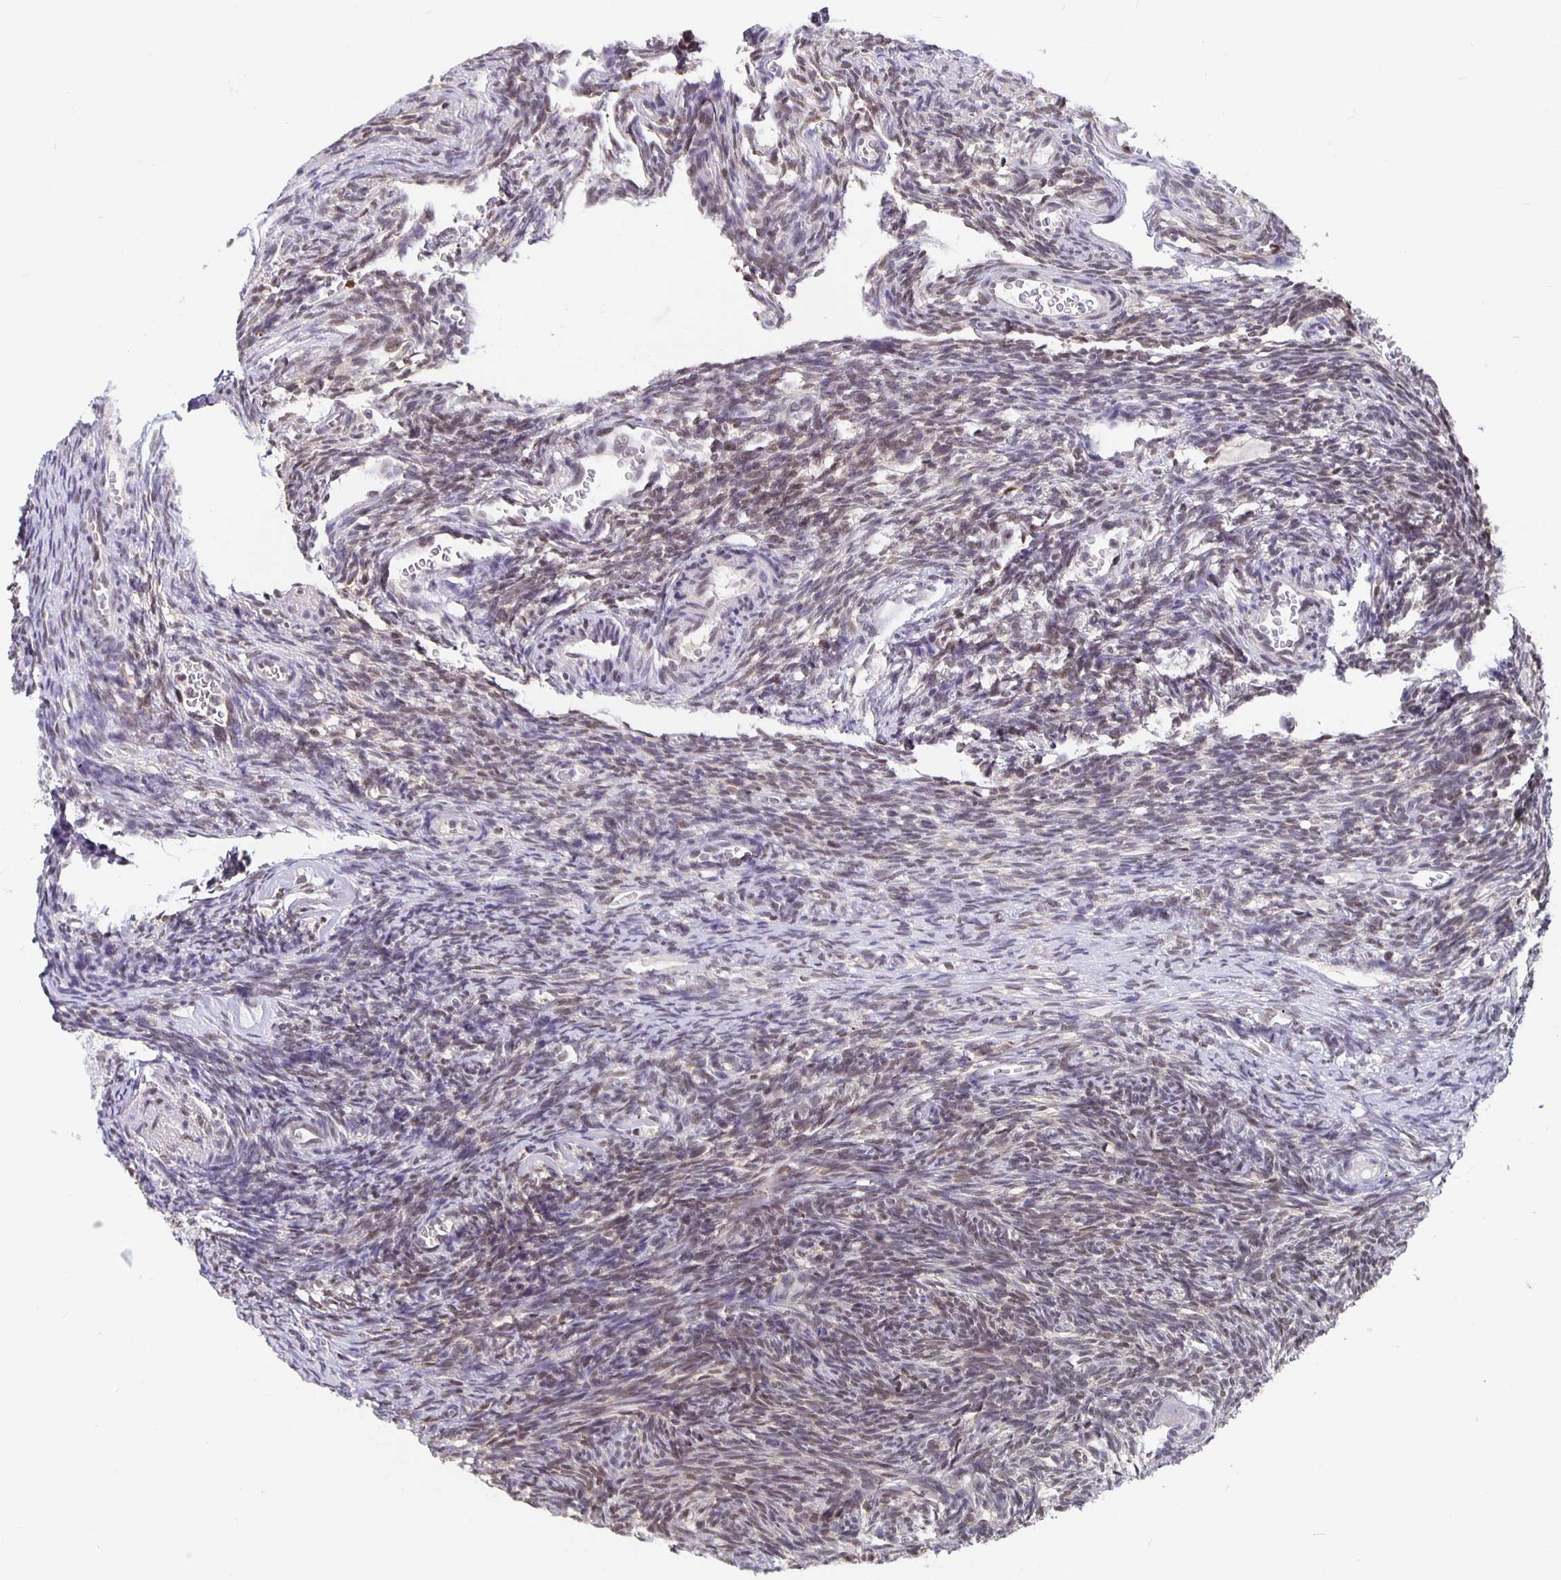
{"staining": {"intensity": "weak", "quantity": "<25%", "location": "nuclear"}, "tissue": "ovary", "cell_type": "Follicle cells", "image_type": "normal", "snomed": [{"axis": "morphology", "description": "Normal tissue, NOS"}, {"axis": "topography", "description": "Ovary"}], "caption": "This is an immunohistochemistry (IHC) image of benign ovary. There is no positivity in follicle cells.", "gene": "ZNF691", "patient": {"sex": "female", "age": 34}}